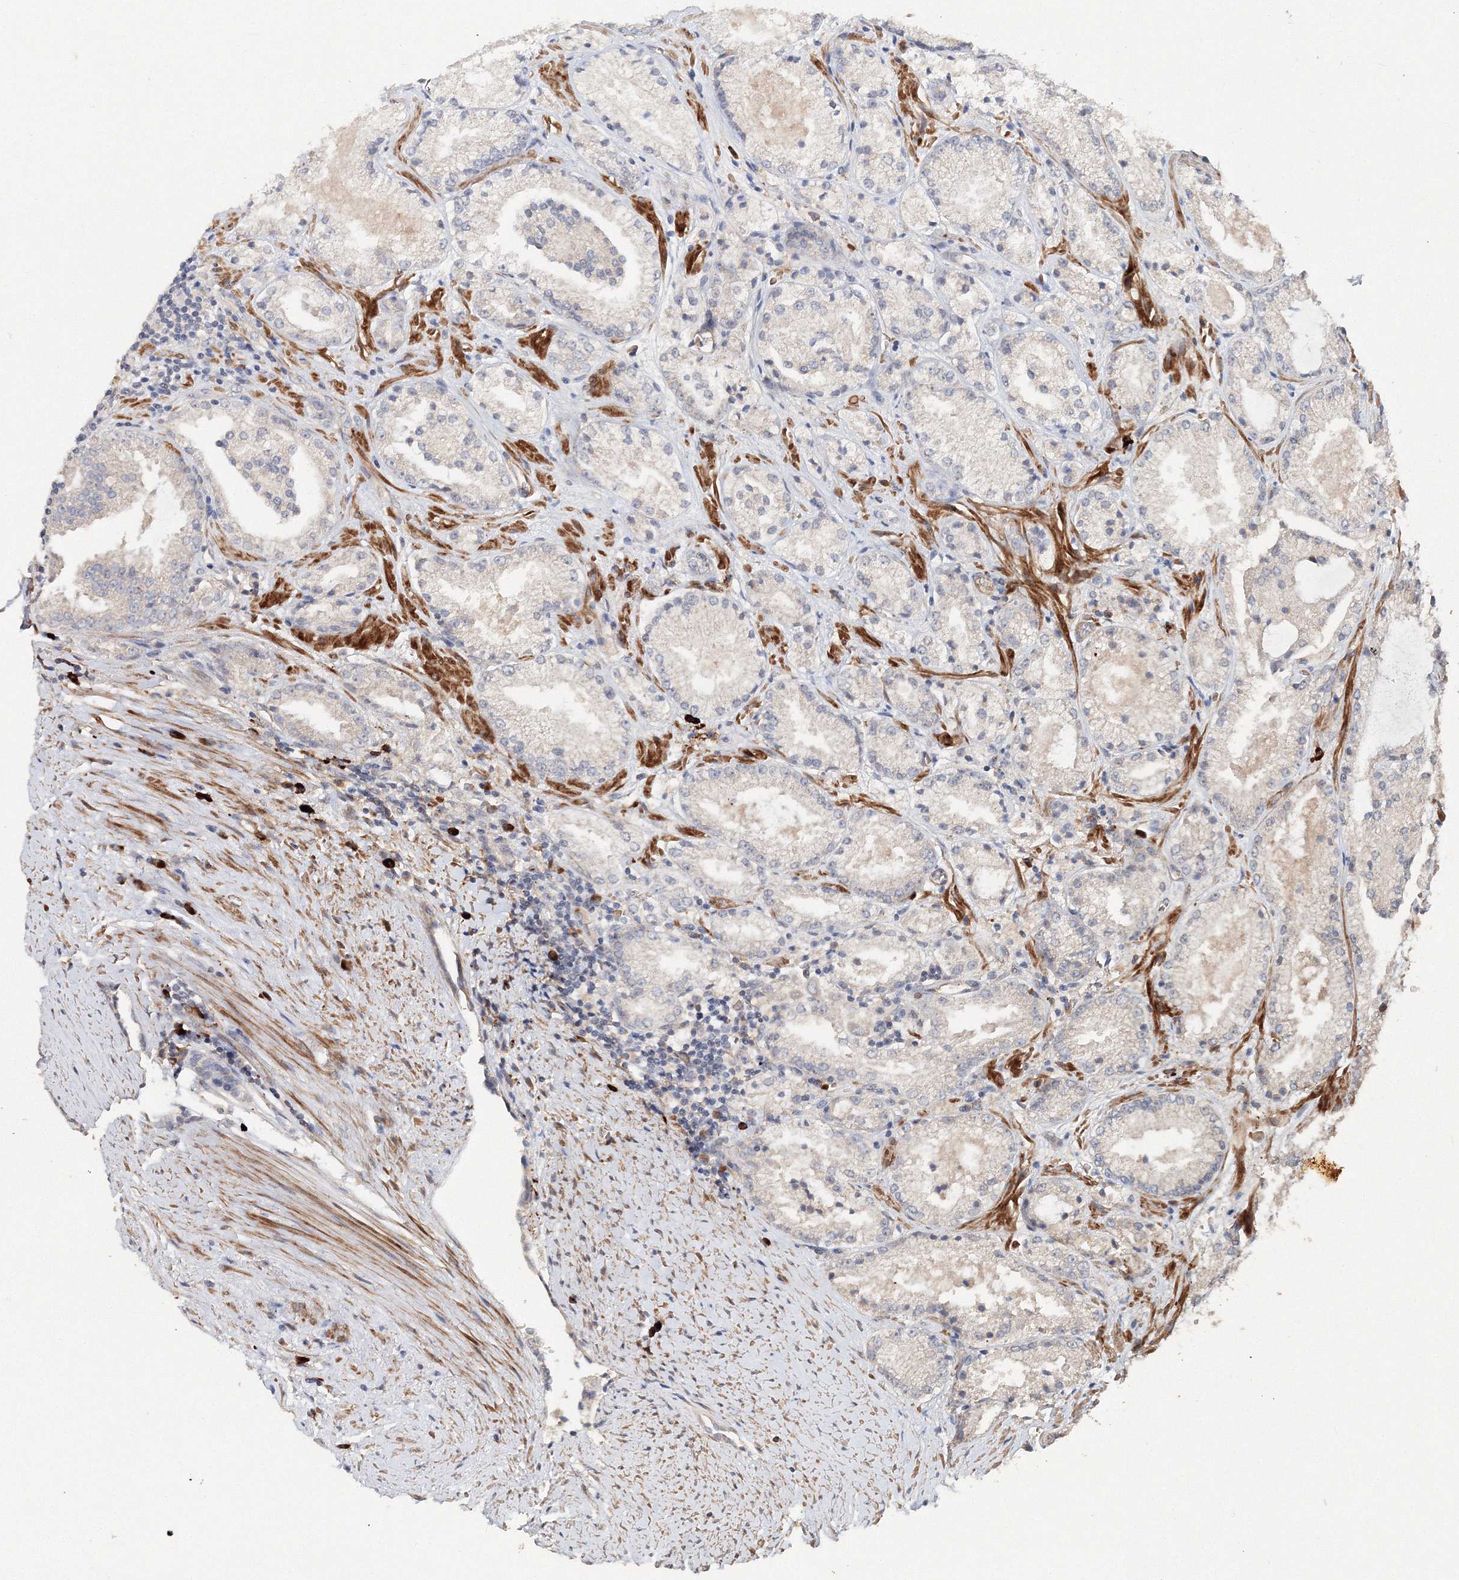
{"staining": {"intensity": "negative", "quantity": "none", "location": "none"}, "tissue": "prostate cancer", "cell_type": "Tumor cells", "image_type": "cancer", "snomed": [{"axis": "morphology", "description": "Adenocarcinoma, High grade"}, {"axis": "topography", "description": "Prostate"}], "caption": "An IHC image of prostate cancer (adenocarcinoma (high-grade)) is shown. There is no staining in tumor cells of prostate cancer (adenocarcinoma (high-grade)). (Immunohistochemistry, brightfield microscopy, high magnification).", "gene": "NALF2", "patient": {"sex": "male", "age": 73}}